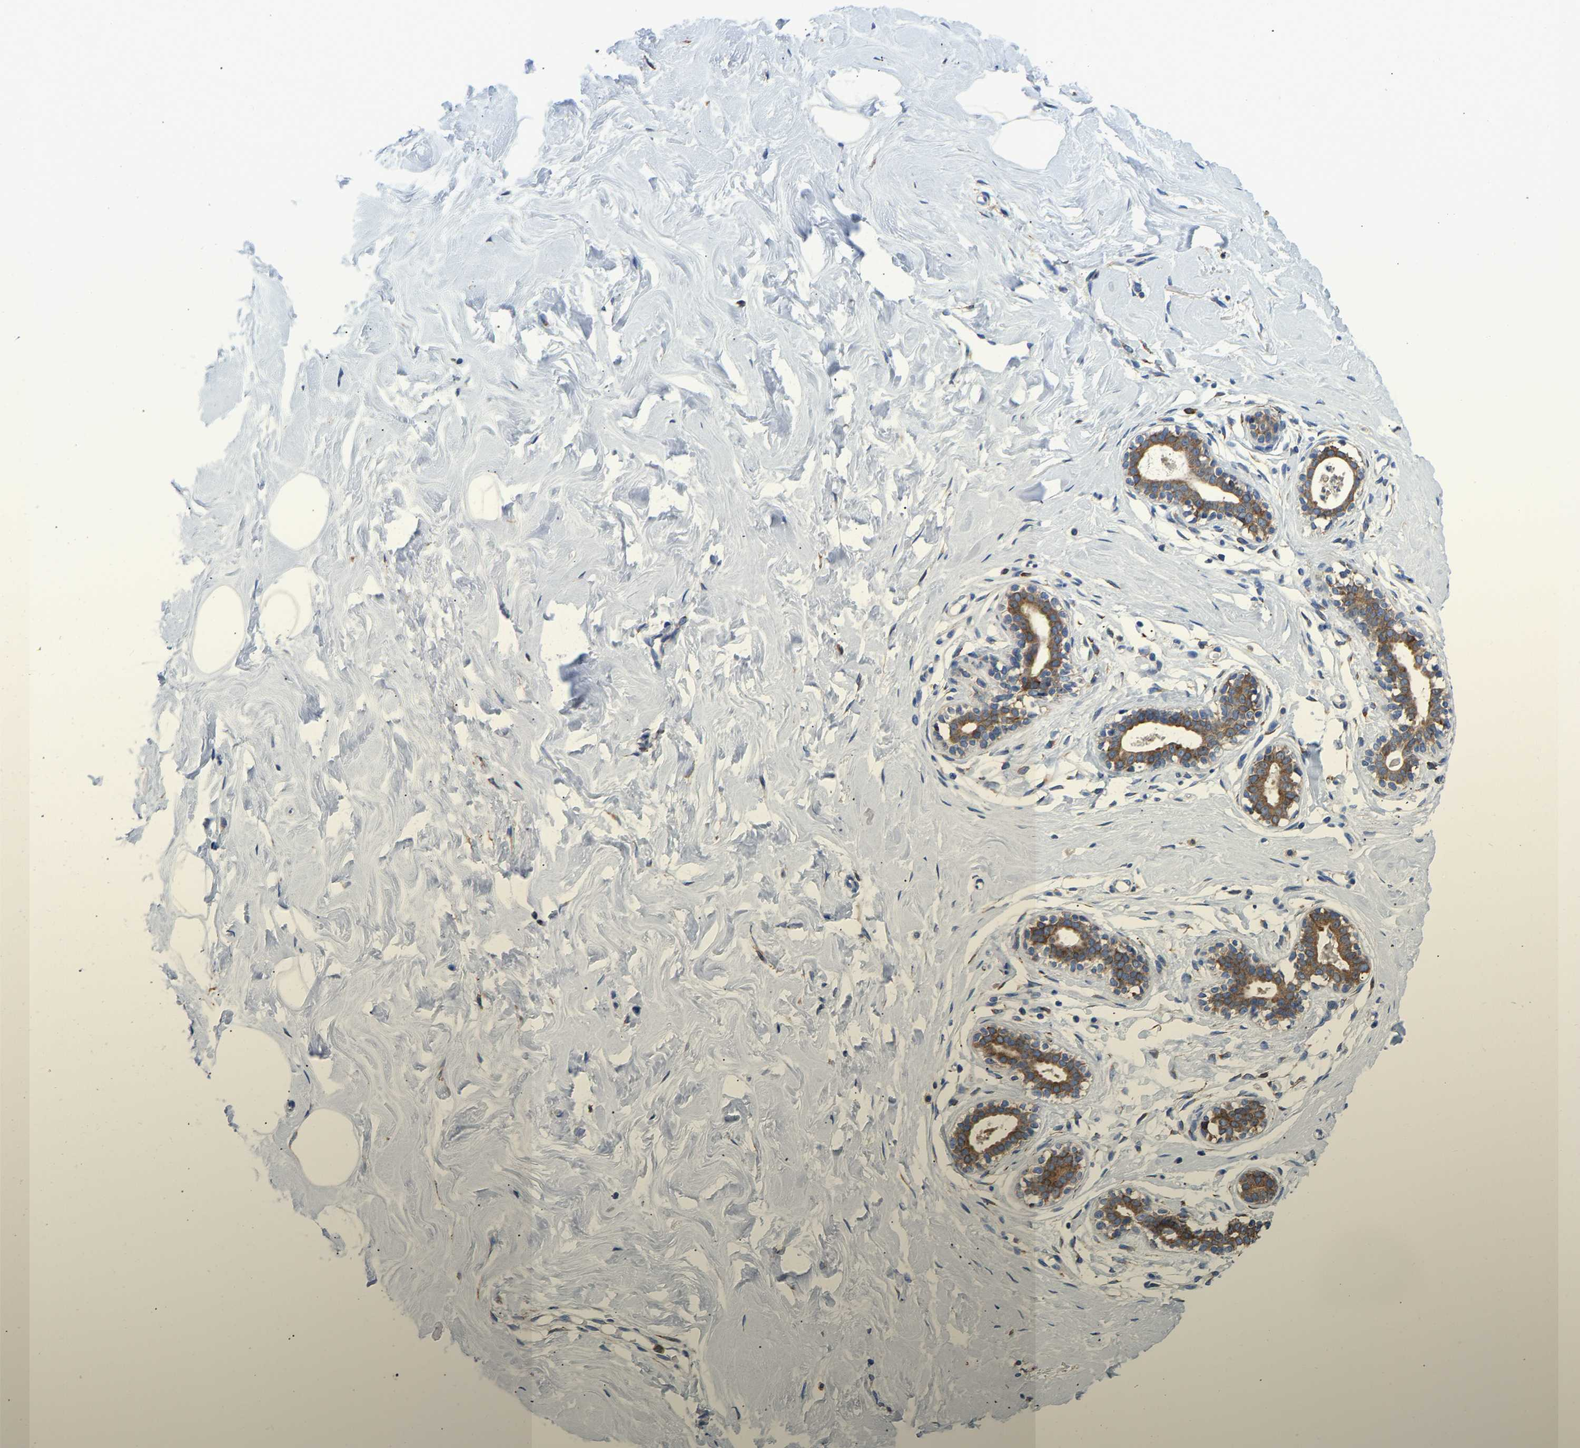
{"staining": {"intensity": "negative", "quantity": "none", "location": "none"}, "tissue": "breast", "cell_type": "Adipocytes", "image_type": "normal", "snomed": [{"axis": "morphology", "description": "Normal tissue, NOS"}, {"axis": "topography", "description": "Breast"}], "caption": "IHC histopathology image of benign human breast stained for a protein (brown), which displays no positivity in adipocytes.", "gene": "P4HB", "patient": {"sex": "female", "age": 23}}